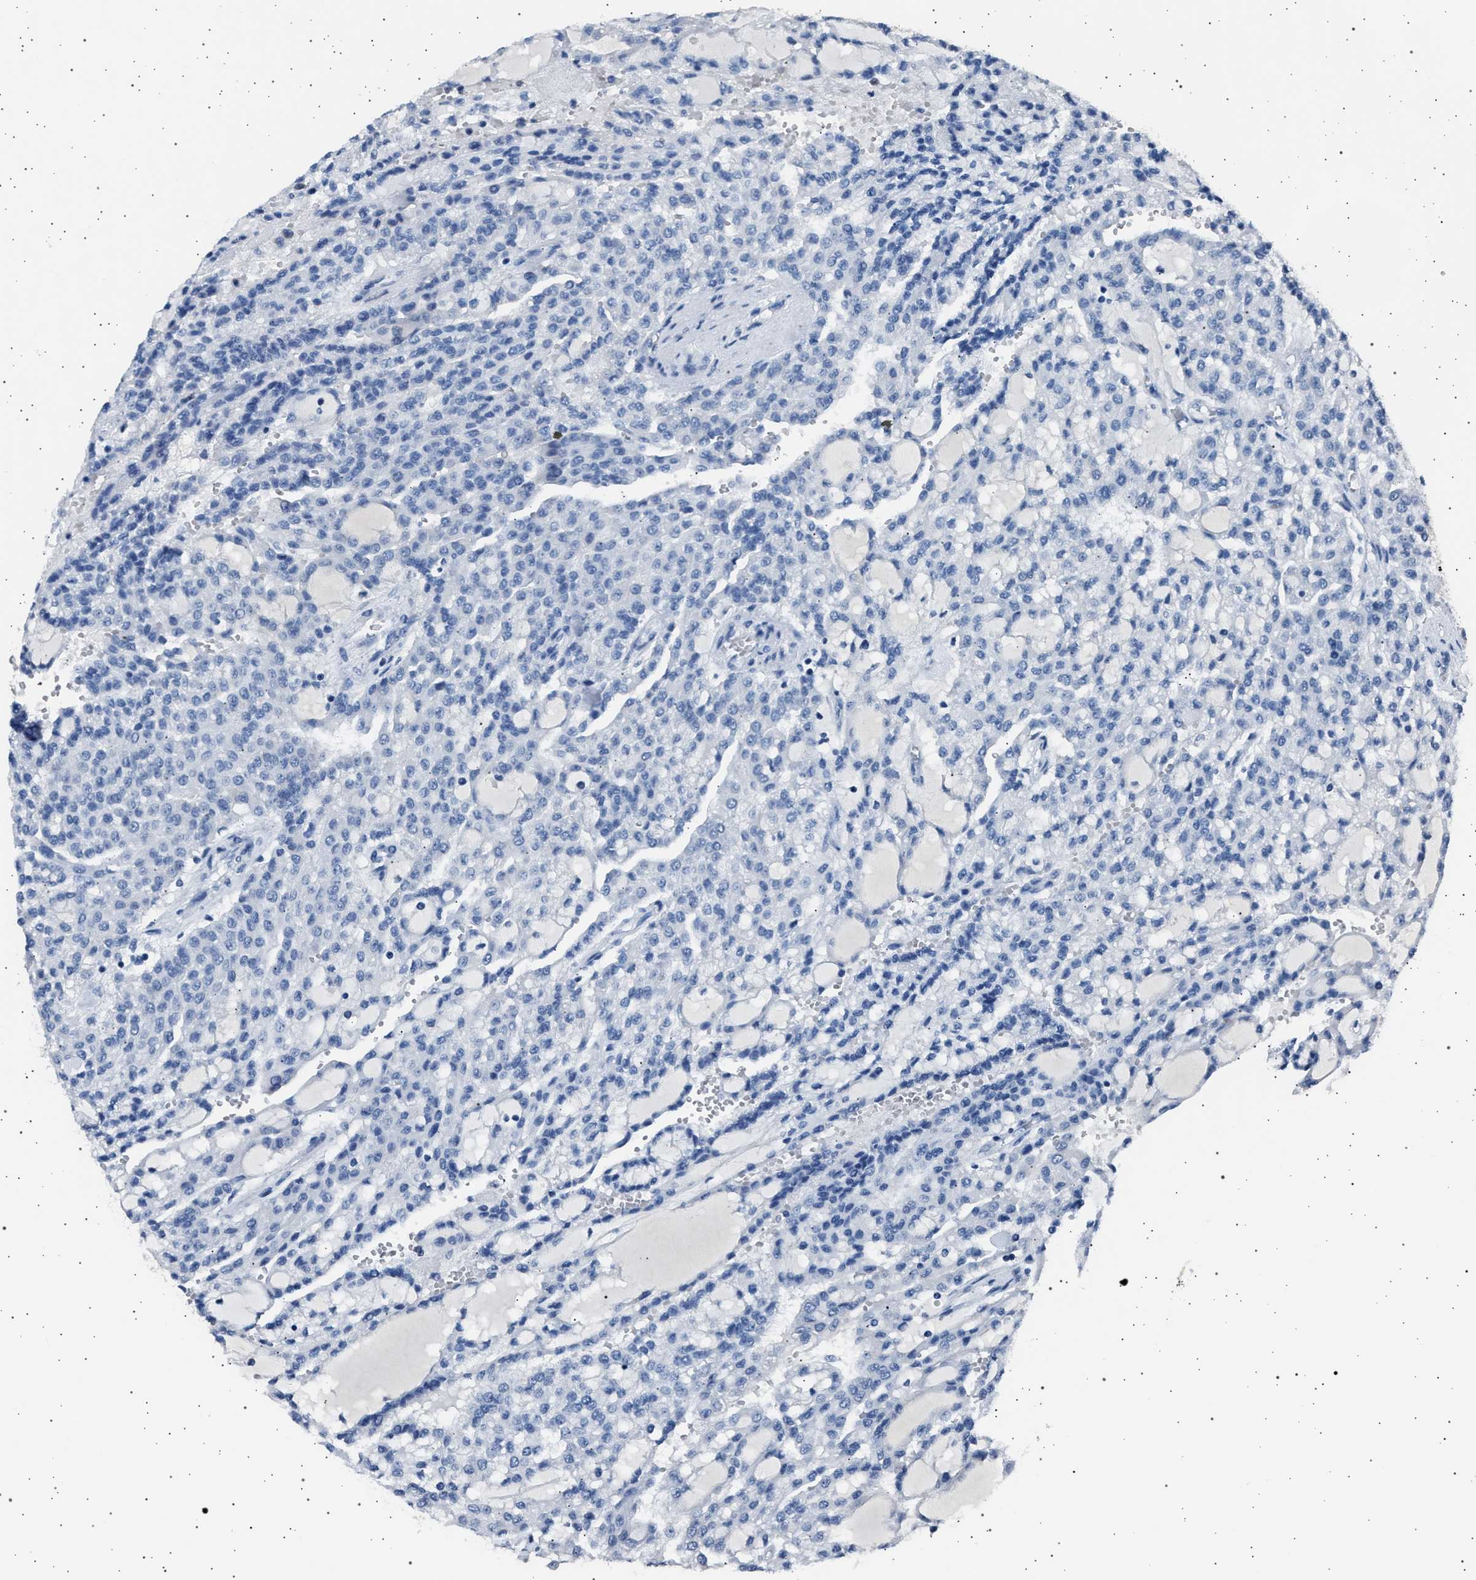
{"staining": {"intensity": "negative", "quantity": "none", "location": "none"}, "tissue": "renal cancer", "cell_type": "Tumor cells", "image_type": "cancer", "snomed": [{"axis": "morphology", "description": "Adenocarcinoma, NOS"}, {"axis": "topography", "description": "Kidney"}], "caption": "Immunohistochemistry (IHC) image of neoplastic tissue: renal cancer (adenocarcinoma) stained with DAB exhibits no significant protein expression in tumor cells.", "gene": "FTCD", "patient": {"sex": "male", "age": 63}}